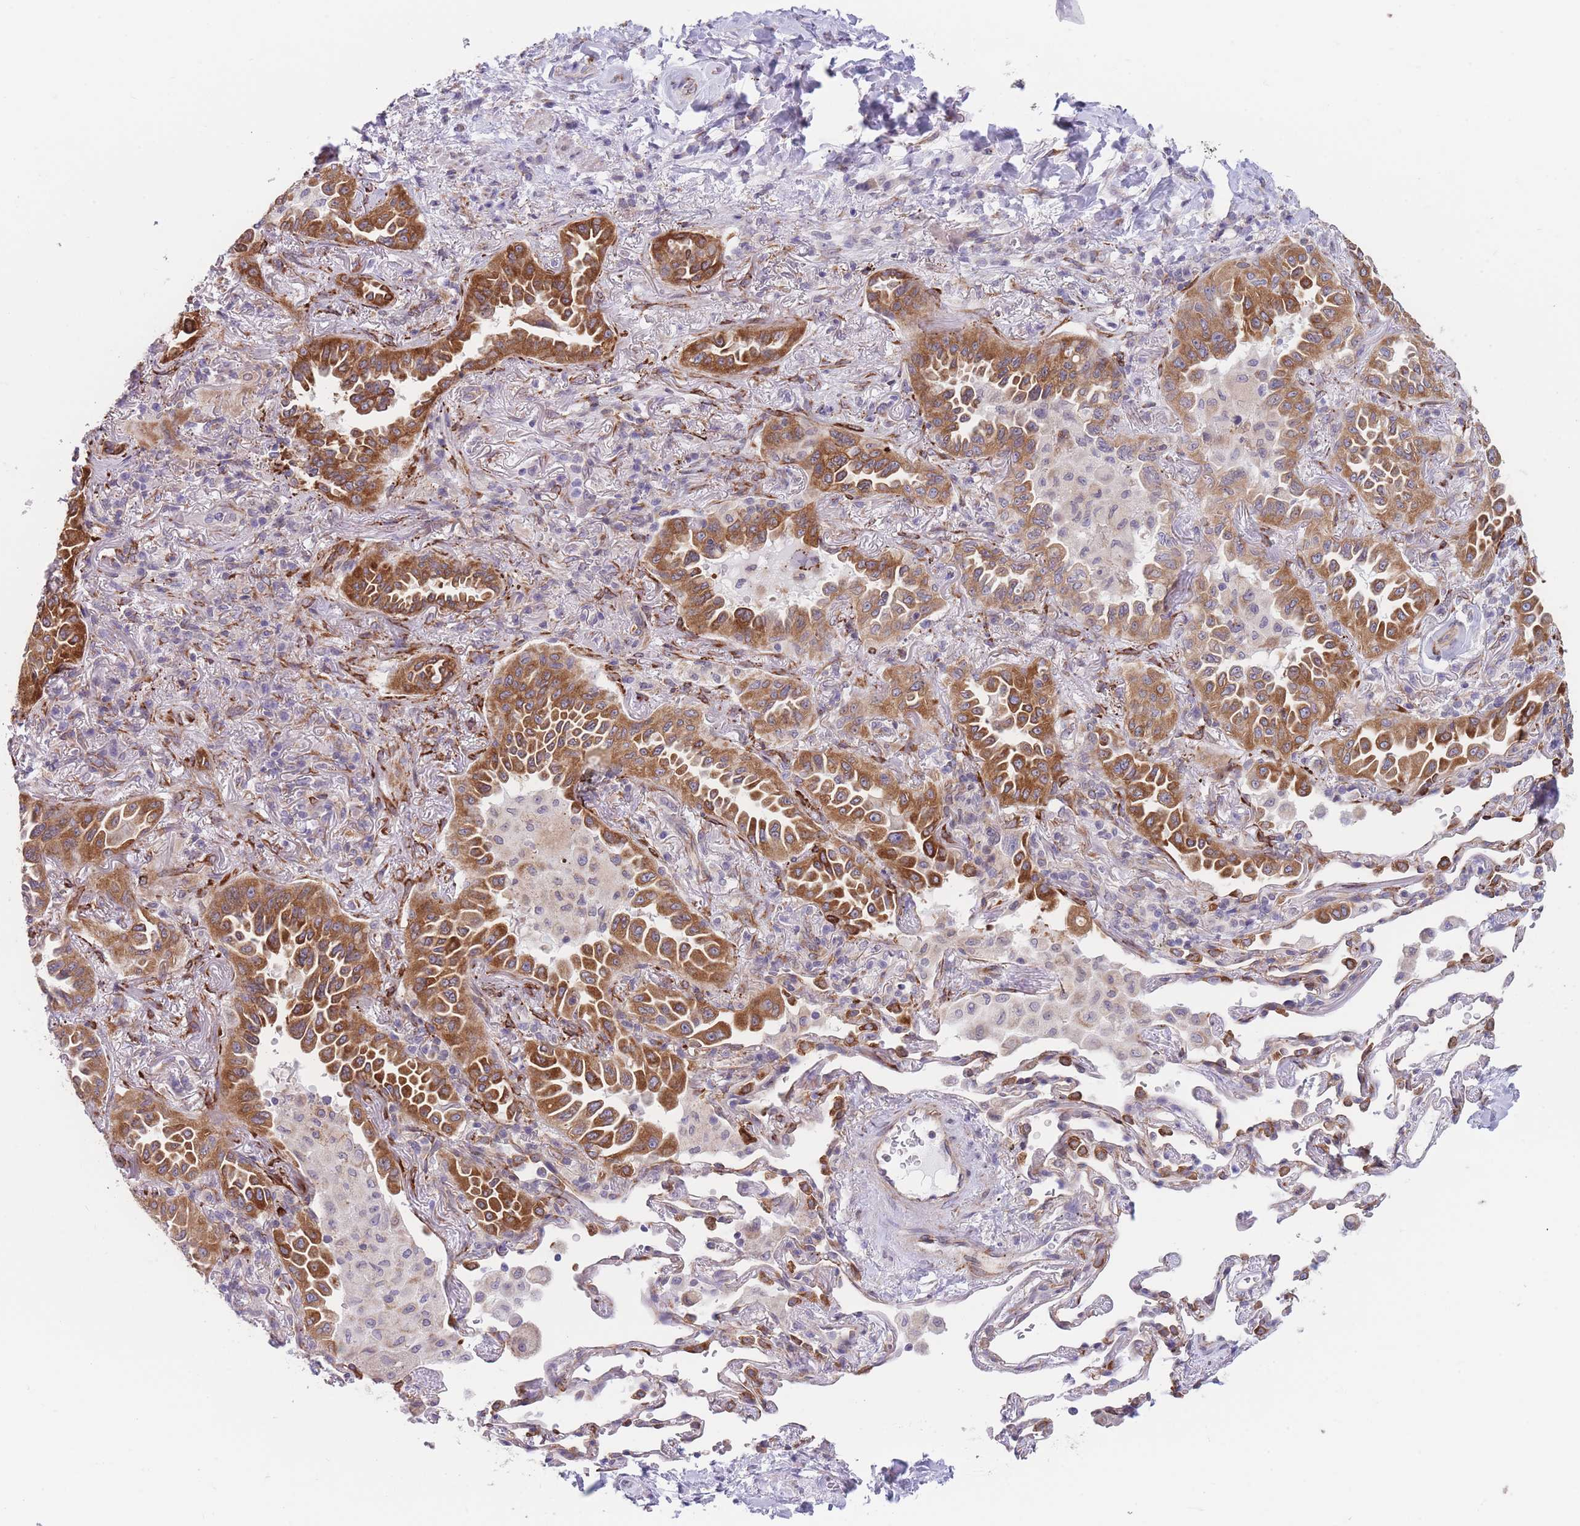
{"staining": {"intensity": "strong", "quantity": ">75%", "location": "cytoplasmic/membranous"}, "tissue": "lung cancer", "cell_type": "Tumor cells", "image_type": "cancer", "snomed": [{"axis": "morphology", "description": "Adenocarcinoma, NOS"}, {"axis": "topography", "description": "Lung"}], "caption": "A brown stain highlights strong cytoplasmic/membranous staining of a protein in lung adenocarcinoma tumor cells.", "gene": "AK9", "patient": {"sex": "female", "age": 69}}